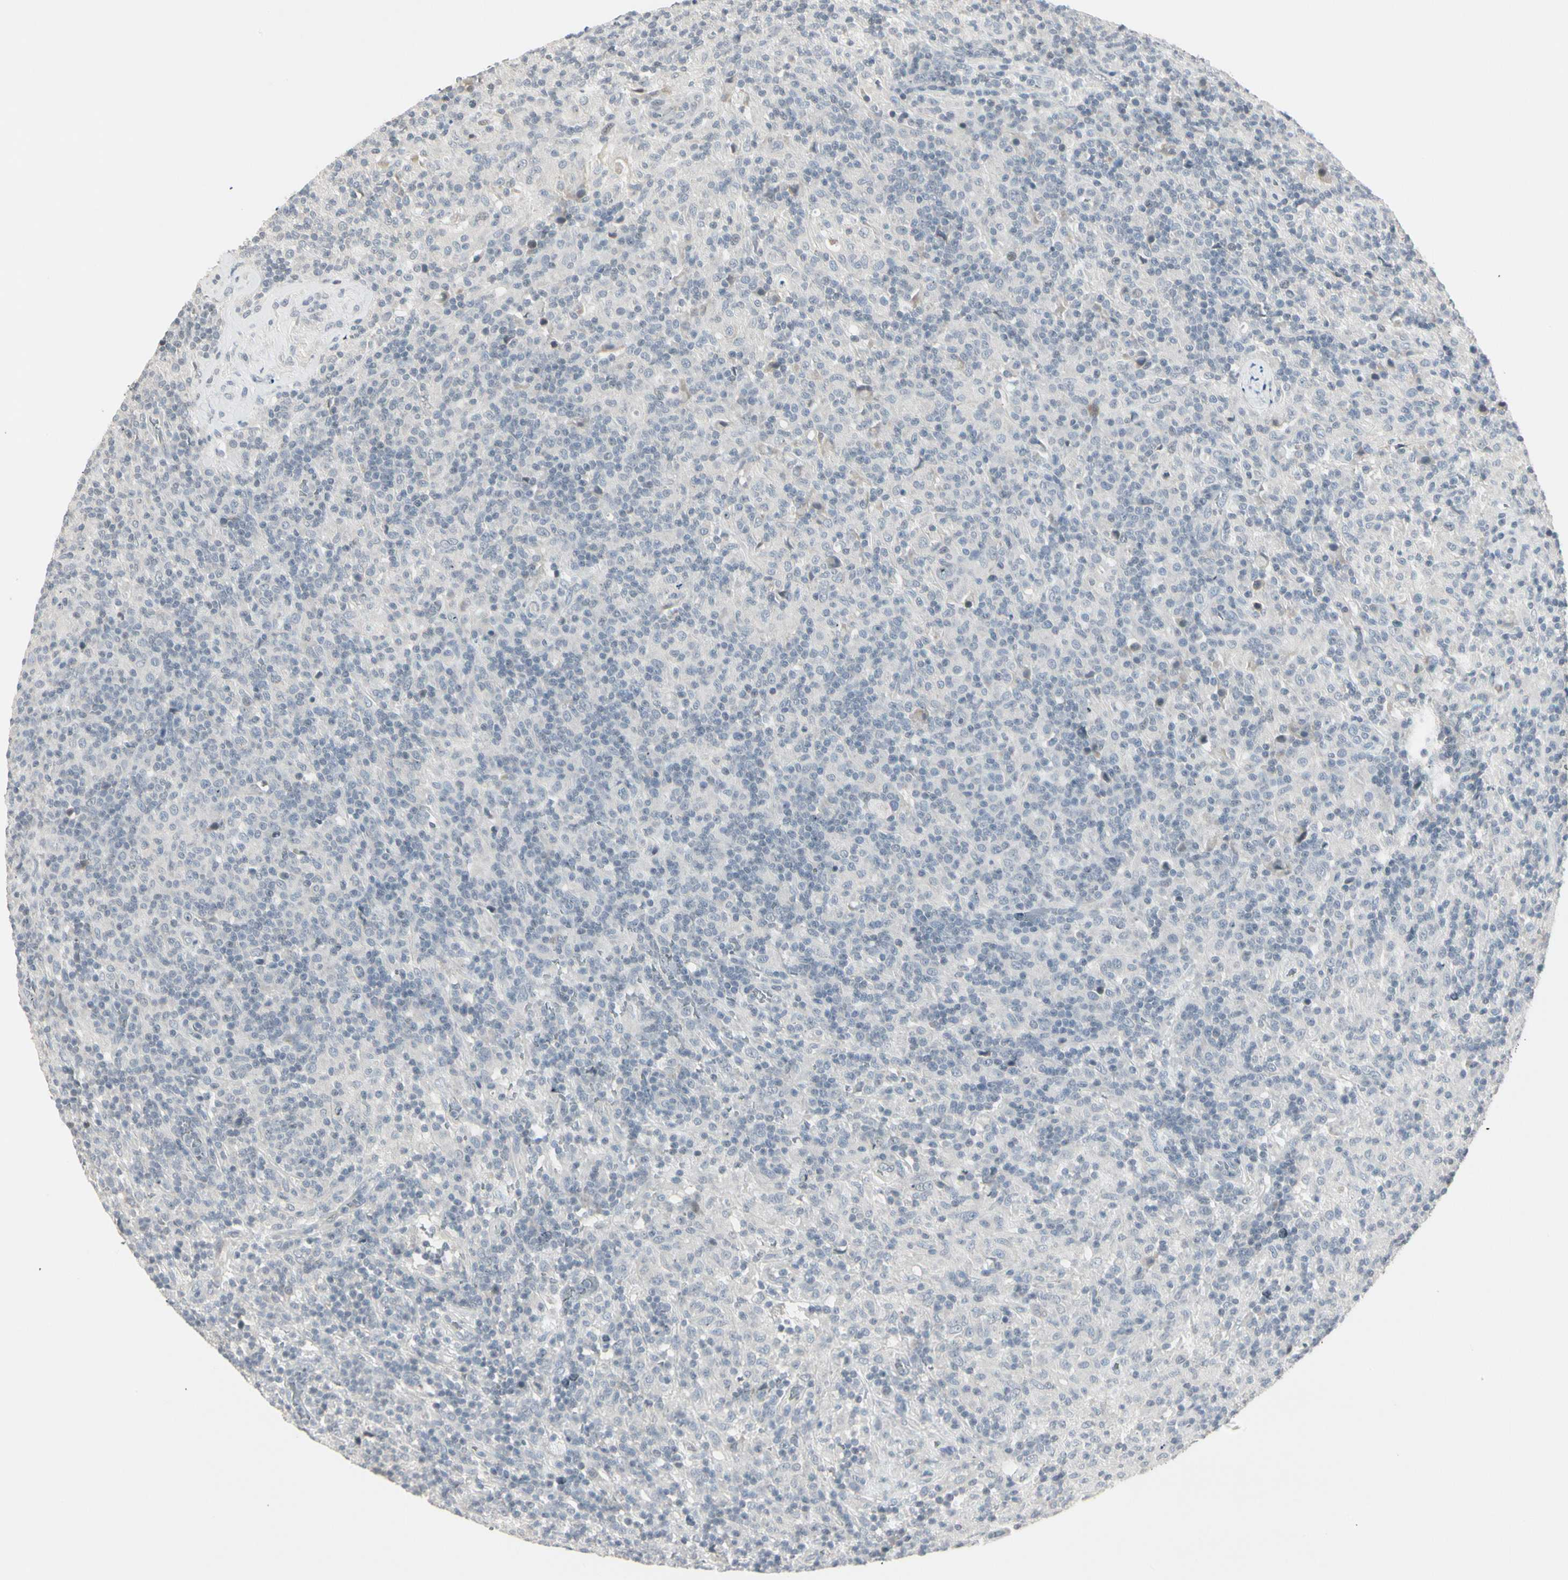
{"staining": {"intensity": "negative", "quantity": "none", "location": "none"}, "tissue": "lymphoma", "cell_type": "Tumor cells", "image_type": "cancer", "snomed": [{"axis": "morphology", "description": "Hodgkin's disease, NOS"}, {"axis": "topography", "description": "Lymph node"}], "caption": "Immunohistochemistry (IHC) of Hodgkin's disease reveals no positivity in tumor cells.", "gene": "DMPK", "patient": {"sex": "male", "age": 70}}